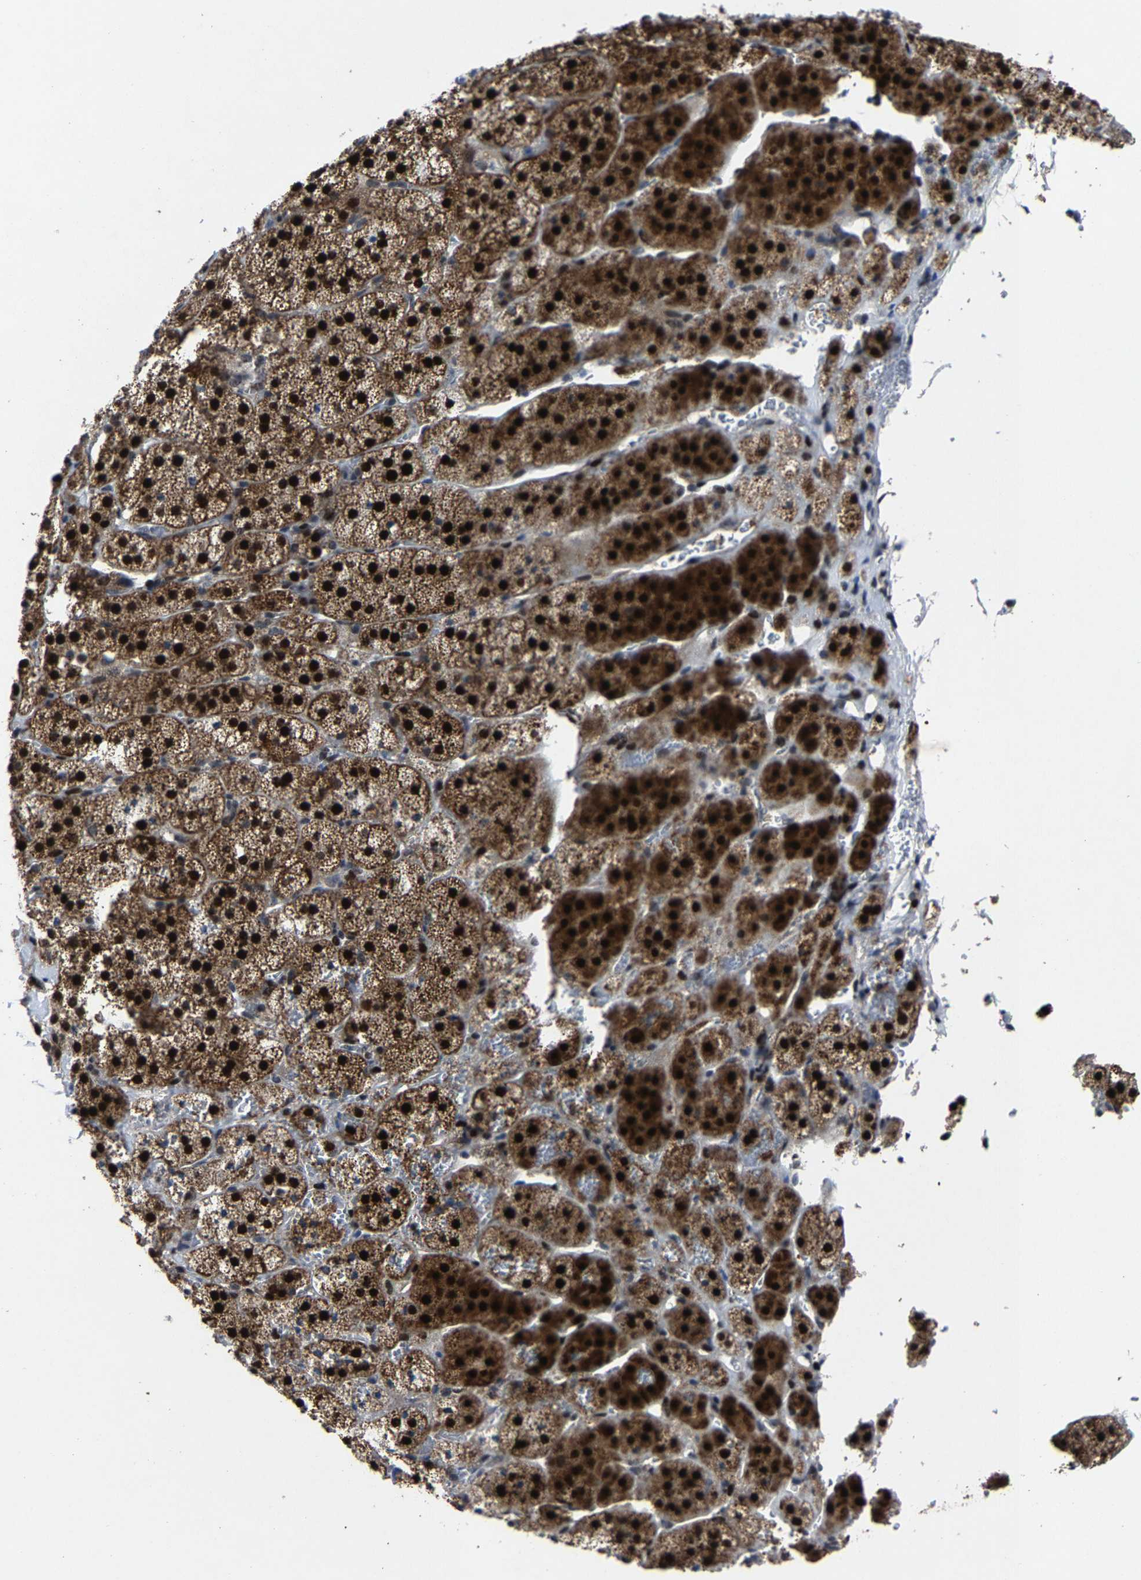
{"staining": {"intensity": "strong", "quantity": ">75%", "location": "cytoplasmic/membranous,nuclear"}, "tissue": "adrenal gland", "cell_type": "Glandular cells", "image_type": "normal", "snomed": [{"axis": "morphology", "description": "Normal tissue, NOS"}, {"axis": "topography", "description": "Adrenal gland"}], "caption": "Immunohistochemistry micrograph of normal human adrenal gland stained for a protein (brown), which reveals high levels of strong cytoplasmic/membranous,nuclear staining in about >75% of glandular cells.", "gene": "LSM8", "patient": {"sex": "female", "age": 44}}